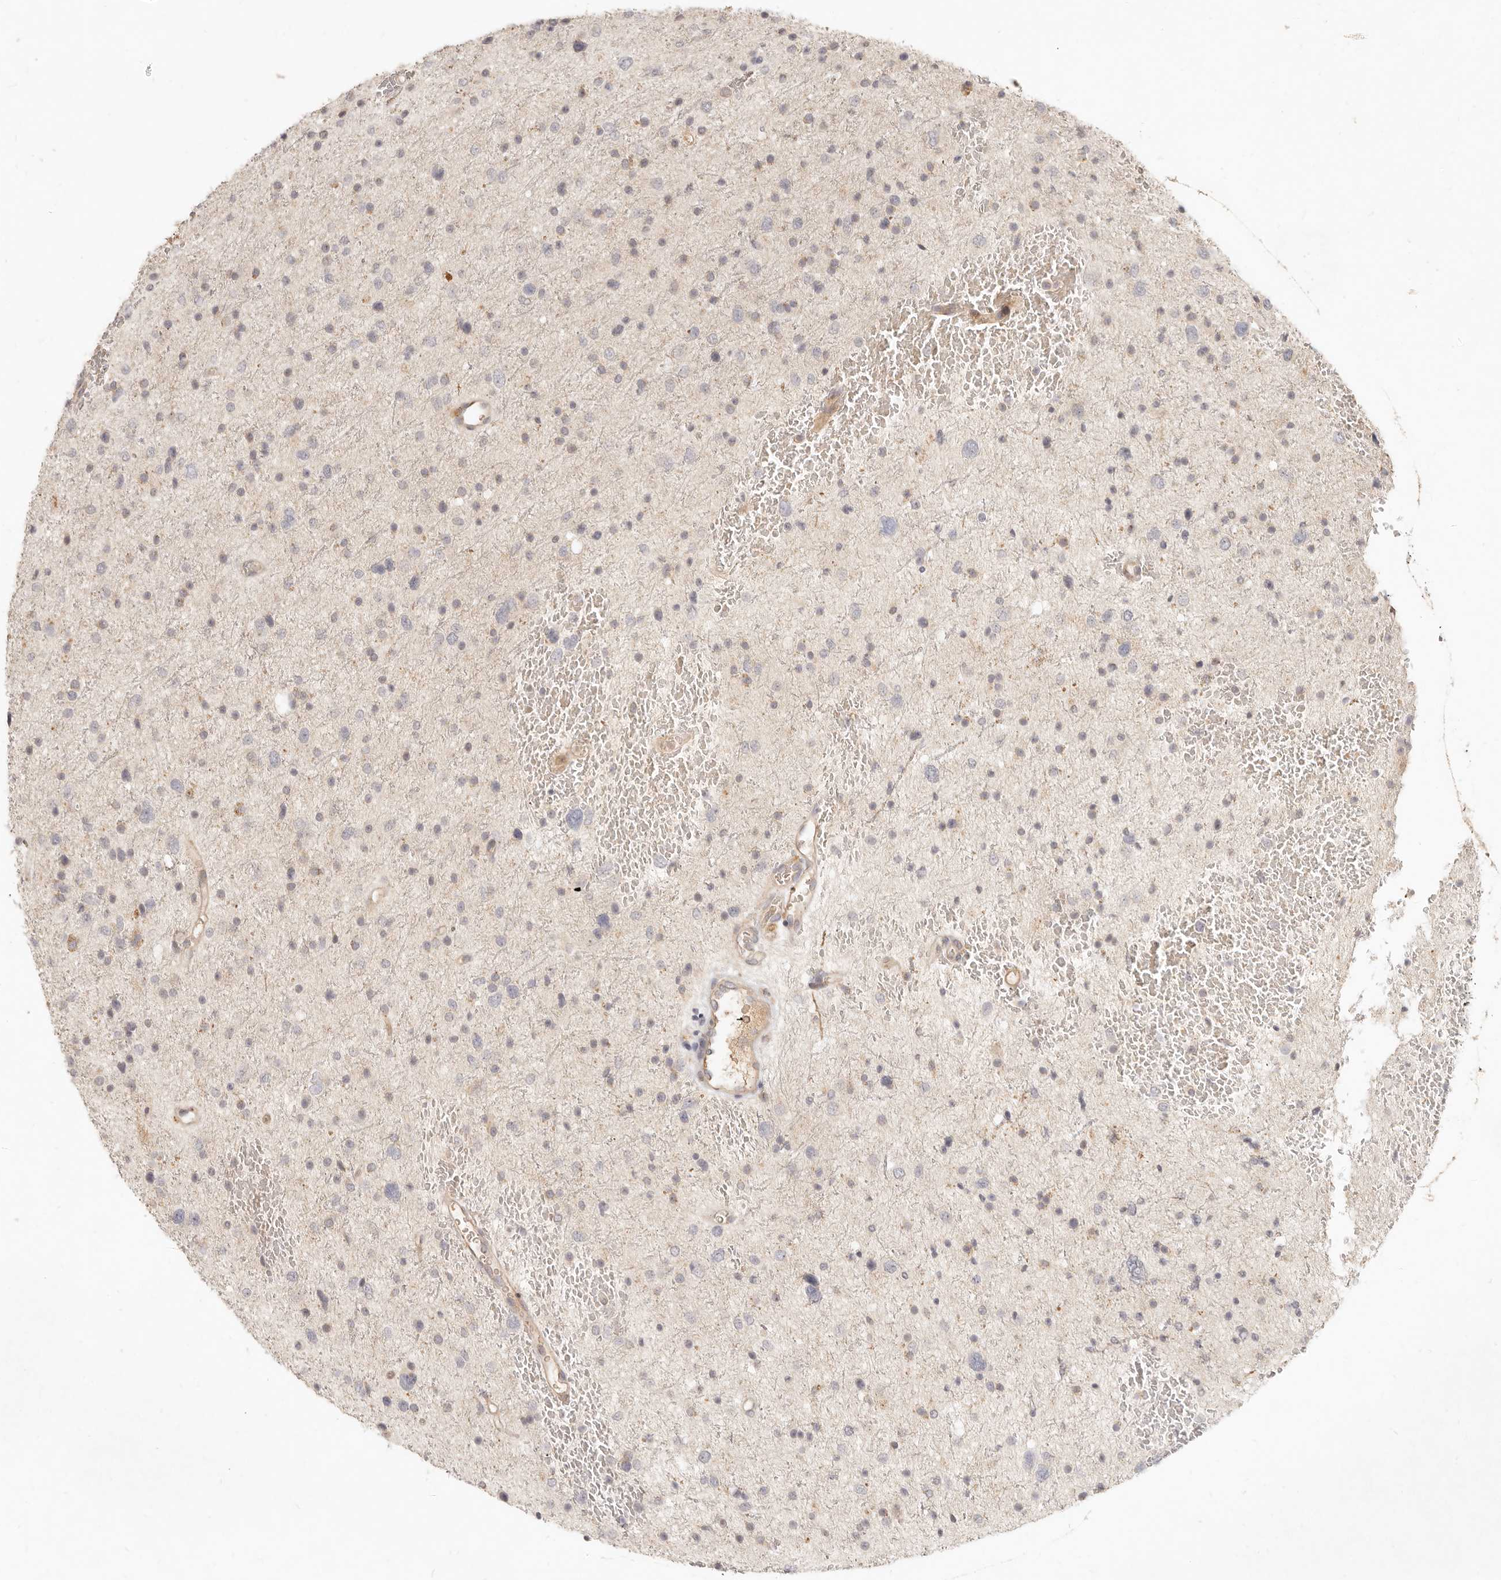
{"staining": {"intensity": "negative", "quantity": "none", "location": "none"}, "tissue": "glioma", "cell_type": "Tumor cells", "image_type": "cancer", "snomed": [{"axis": "morphology", "description": "Glioma, malignant, Low grade"}, {"axis": "topography", "description": "Brain"}], "caption": "The image displays no significant expression in tumor cells of glioma.", "gene": "UBXN11", "patient": {"sex": "female", "age": 37}}